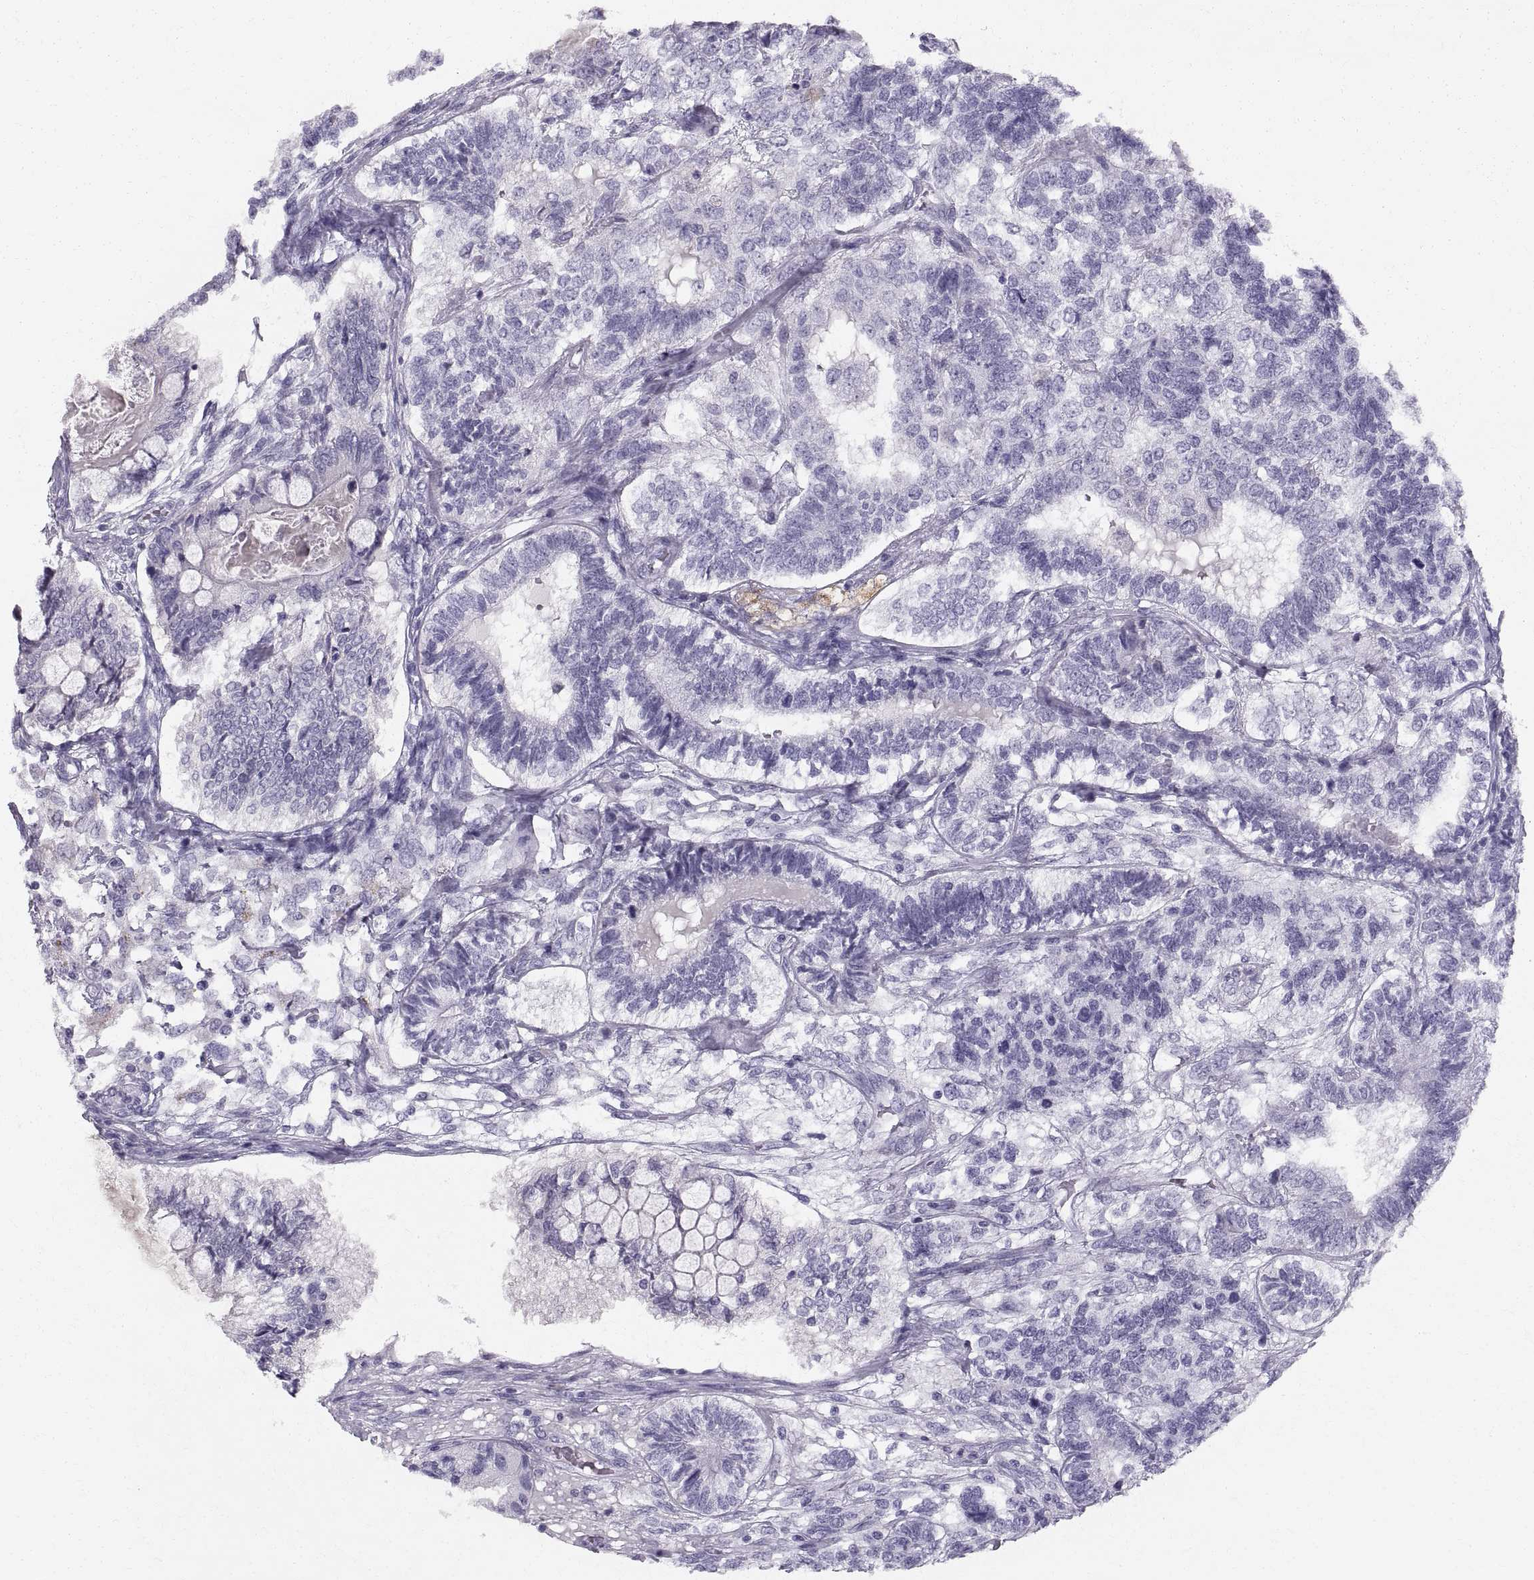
{"staining": {"intensity": "negative", "quantity": "none", "location": "none"}, "tissue": "testis cancer", "cell_type": "Tumor cells", "image_type": "cancer", "snomed": [{"axis": "morphology", "description": "Seminoma, NOS"}, {"axis": "morphology", "description": "Carcinoma, Embryonal, NOS"}, {"axis": "topography", "description": "Testis"}], "caption": "Human testis cancer stained for a protein using IHC reveals no staining in tumor cells.", "gene": "SLC22A6", "patient": {"sex": "male", "age": 41}}